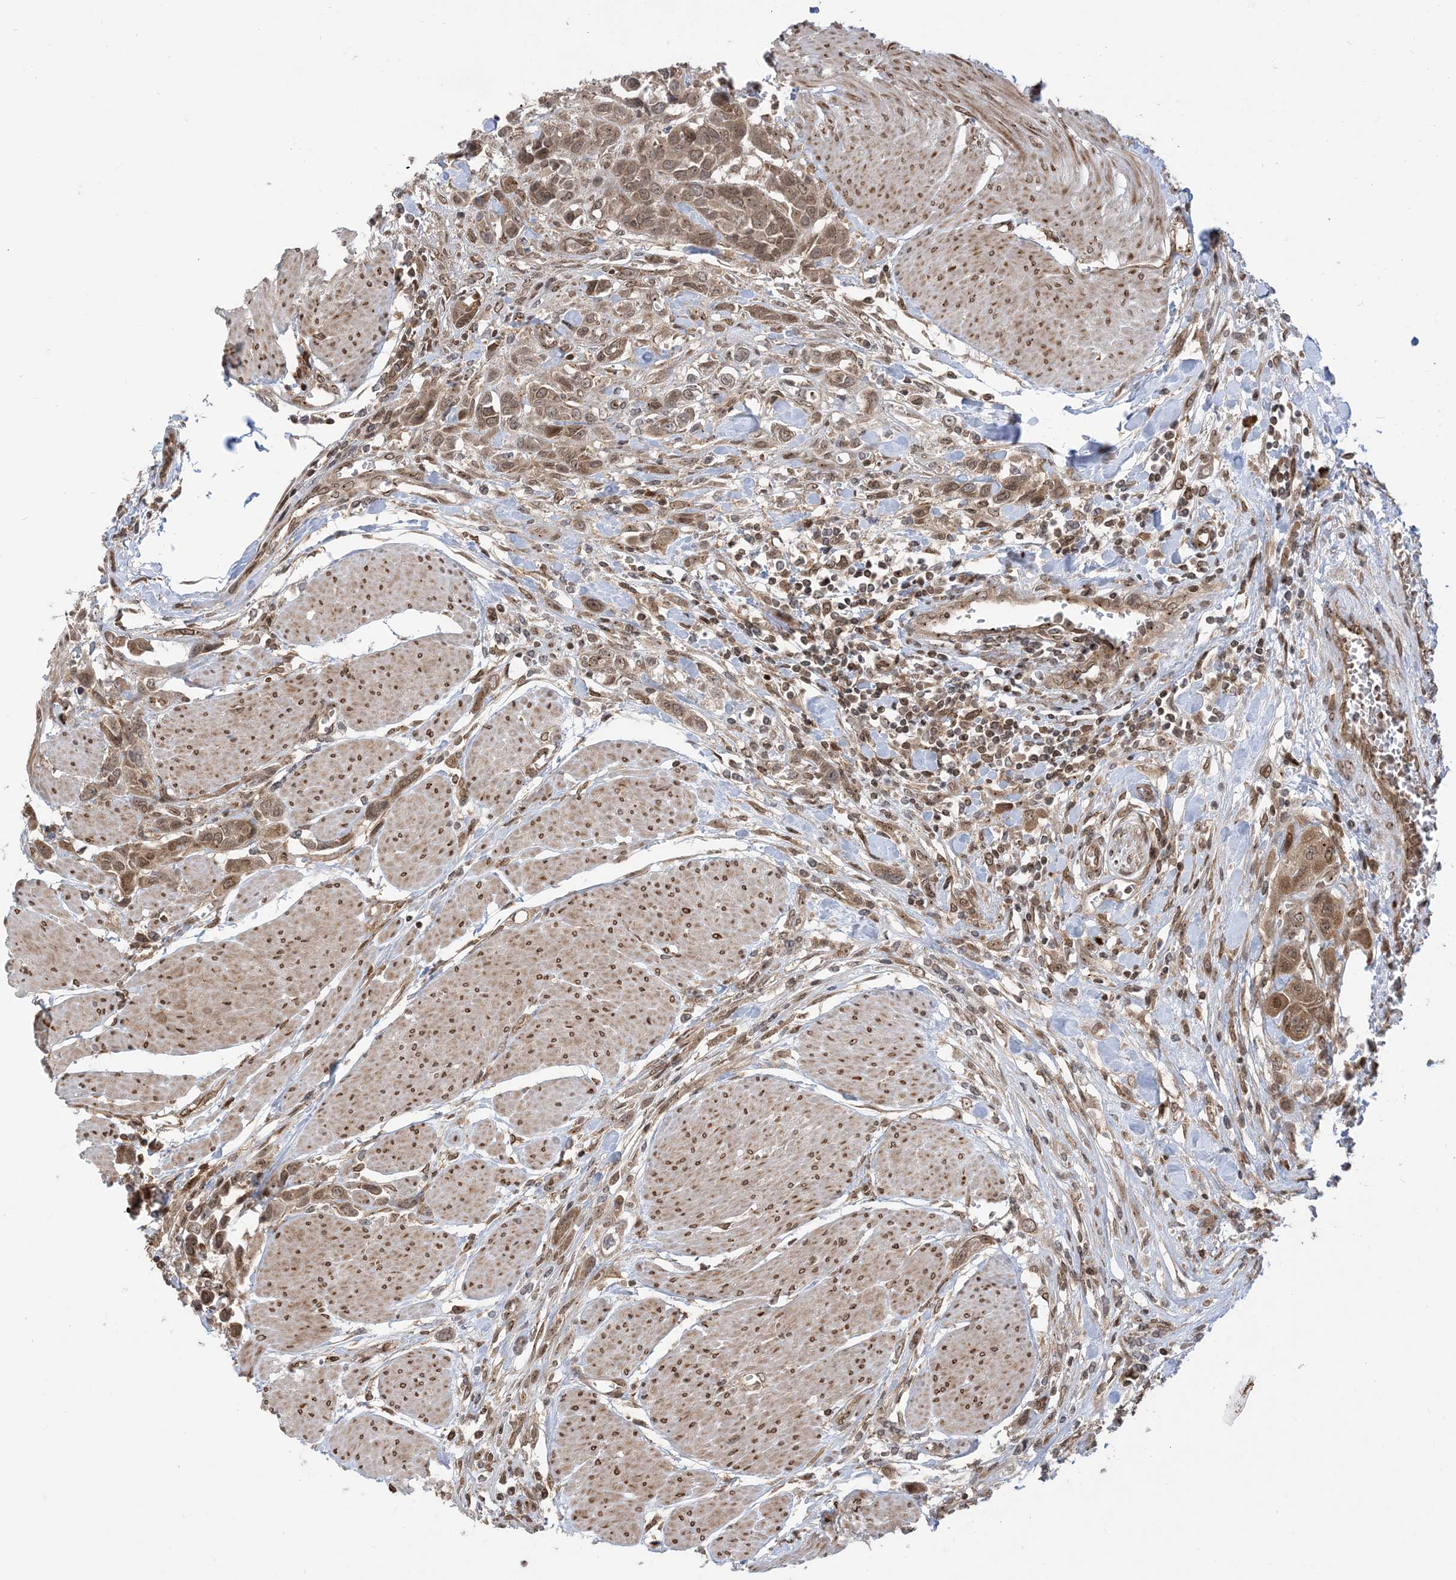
{"staining": {"intensity": "moderate", "quantity": ">75%", "location": "cytoplasmic/membranous"}, "tissue": "urothelial cancer", "cell_type": "Tumor cells", "image_type": "cancer", "snomed": [{"axis": "morphology", "description": "Urothelial carcinoma, High grade"}, {"axis": "topography", "description": "Urinary bladder"}], "caption": "High-magnification brightfield microscopy of urothelial carcinoma (high-grade) stained with DAB (brown) and counterstained with hematoxylin (blue). tumor cells exhibit moderate cytoplasmic/membranous positivity is appreciated in about>75% of cells.", "gene": "CASP4", "patient": {"sex": "male", "age": 50}}